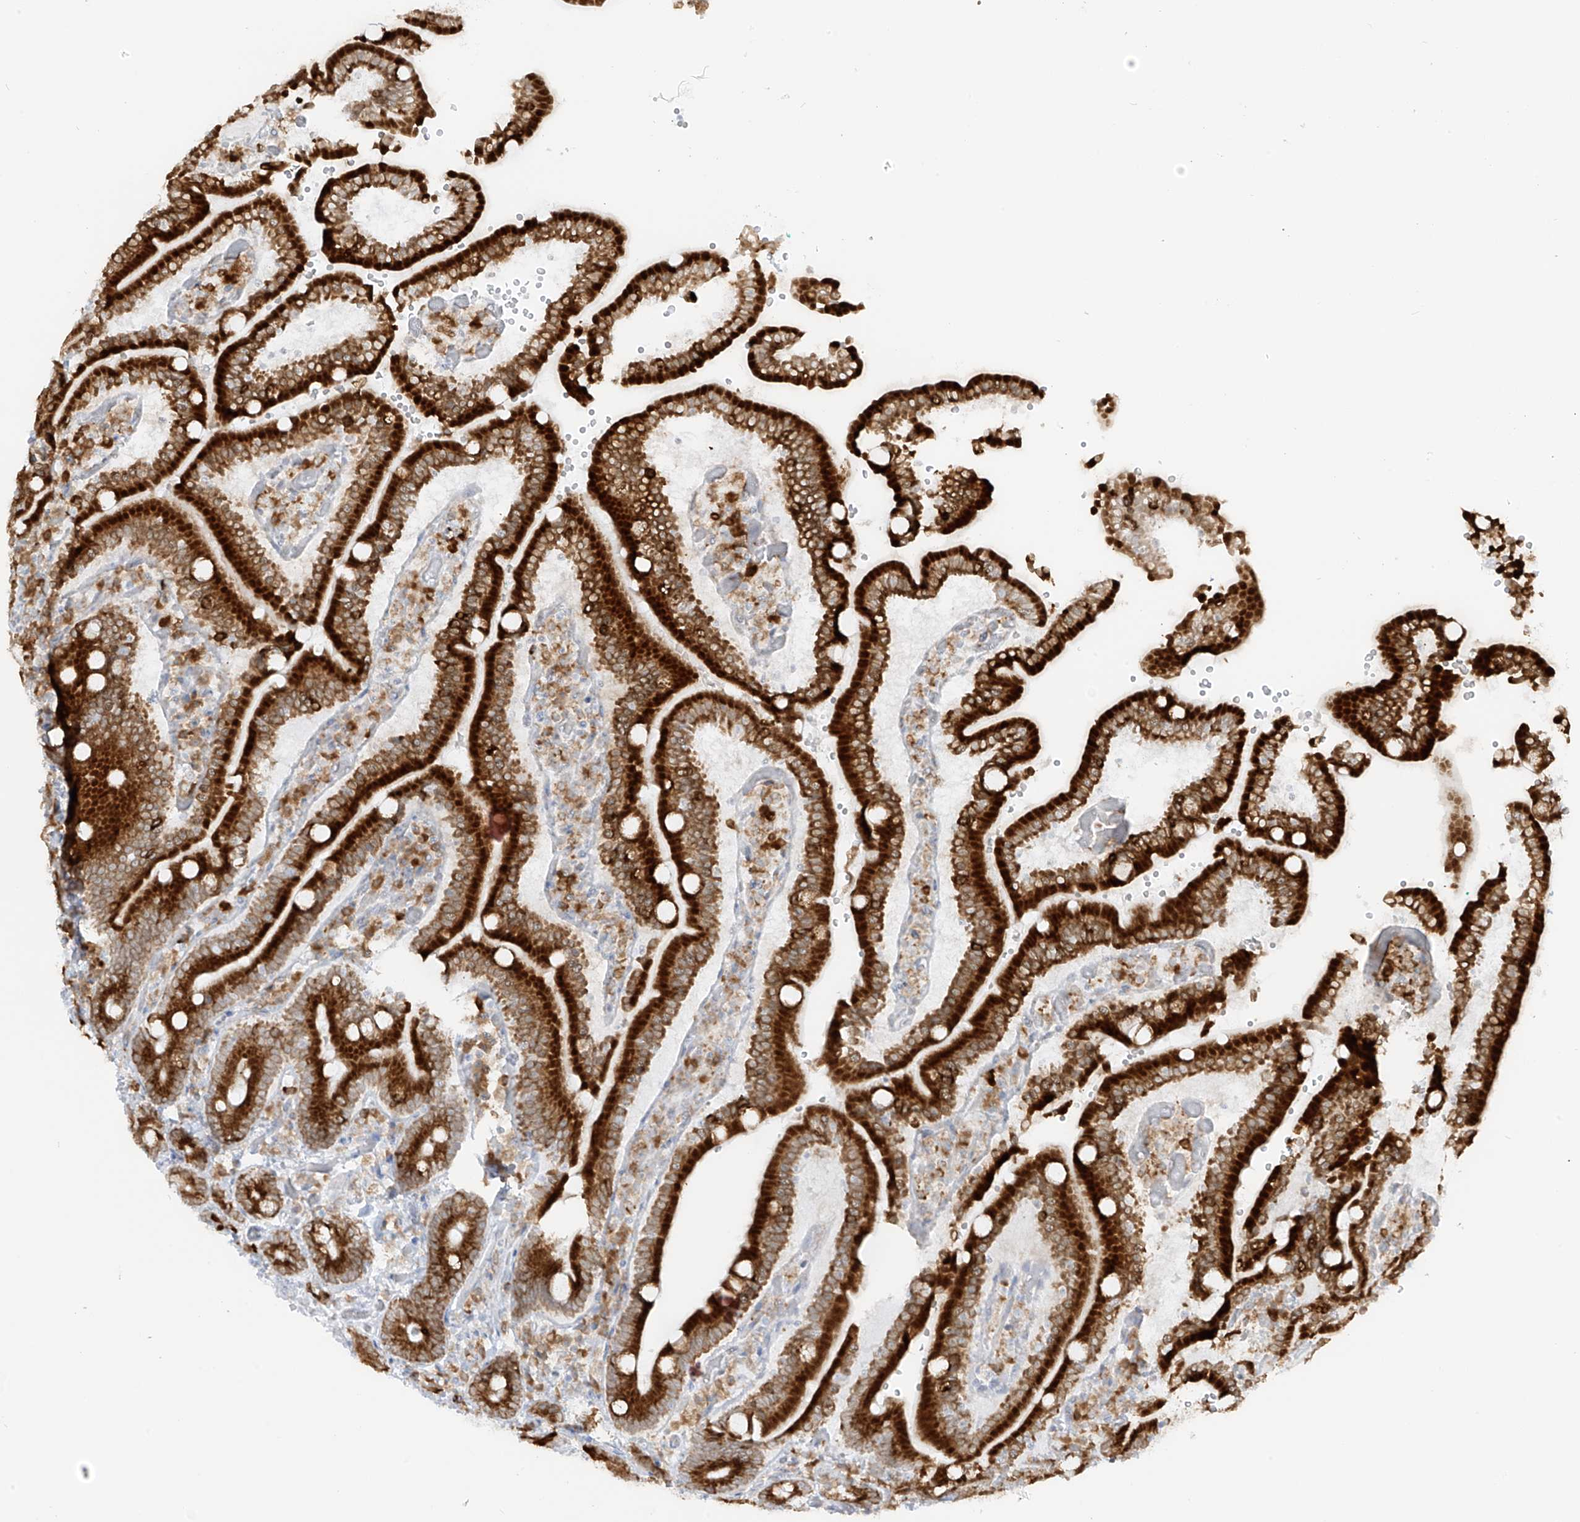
{"staining": {"intensity": "strong", "quantity": ">75%", "location": "cytoplasmic/membranous"}, "tissue": "duodenum", "cell_type": "Glandular cells", "image_type": "normal", "snomed": [{"axis": "morphology", "description": "Normal tissue, NOS"}, {"axis": "topography", "description": "Duodenum"}], "caption": "Glandular cells display high levels of strong cytoplasmic/membranous positivity in approximately >75% of cells in normal duodenum. The staining was performed using DAB (3,3'-diaminobenzidine) to visualize the protein expression in brown, while the nuclei were stained in blue with hematoxylin (Magnification: 20x).", "gene": "LRRC59", "patient": {"sex": "female", "age": 62}}